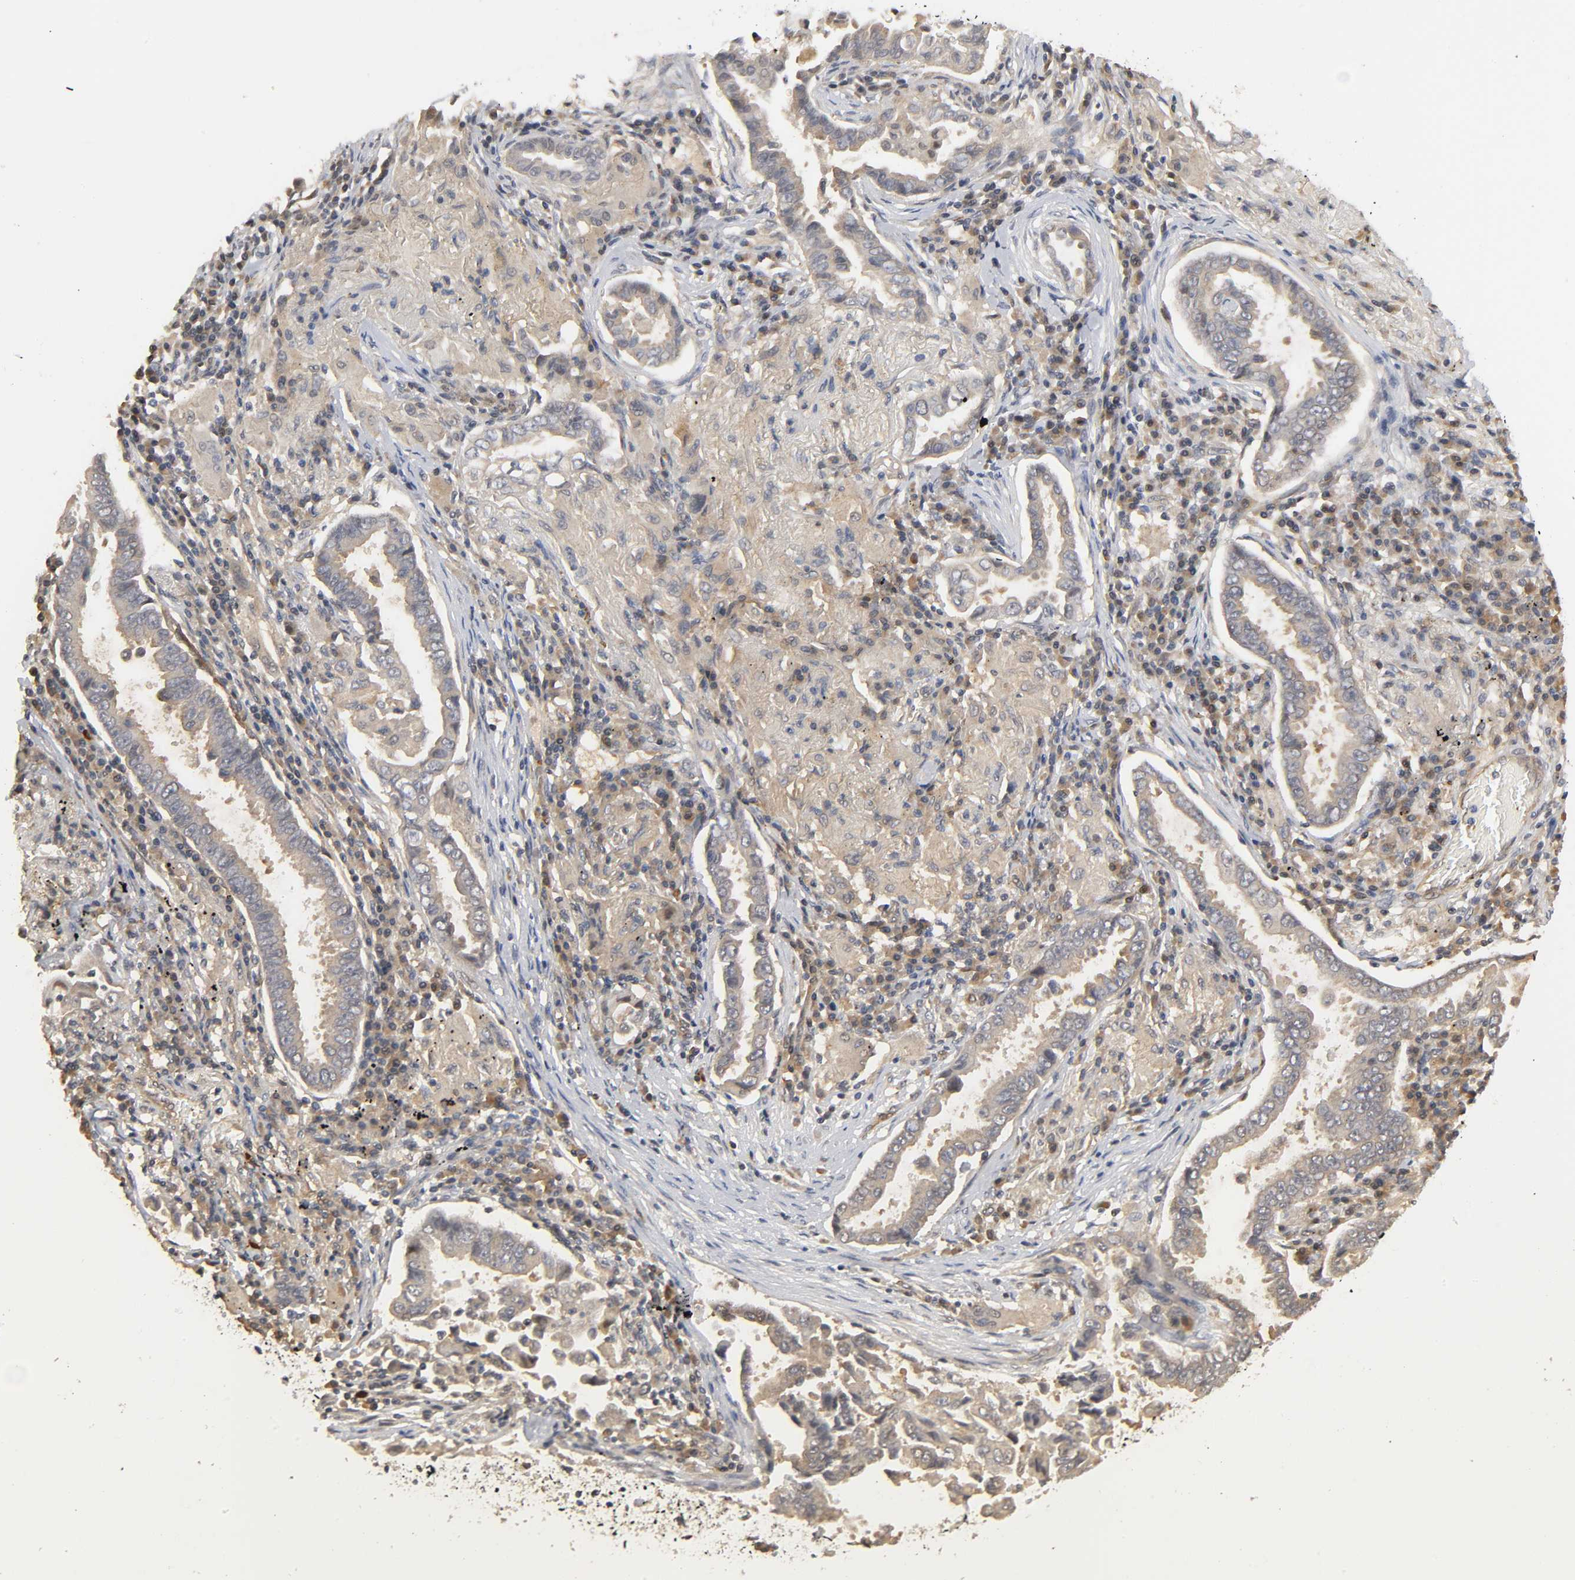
{"staining": {"intensity": "weak", "quantity": ">75%", "location": "cytoplasmic/membranous"}, "tissue": "lung cancer", "cell_type": "Tumor cells", "image_type": "cancer", "snomed": [{"axis": "morphology", "description": "Normal tissue, NOS"}, {"axis": "morphology", "description": "Inflammation, NOS"}, {"axis": "morphology", "description": "Adenocarcinoma, NOS"}, {"axis": "topography", "description": "Lung"}], "caption": "About >75% of tumor cells in human lung cancer (adenocarcinoma) demonstrate weak cytoplasmic/membranous protein positivity as visualized by brown immunohistochemical staining.", "gene": "PDE5A", "patient": {"sex": "female", "age": 64}}